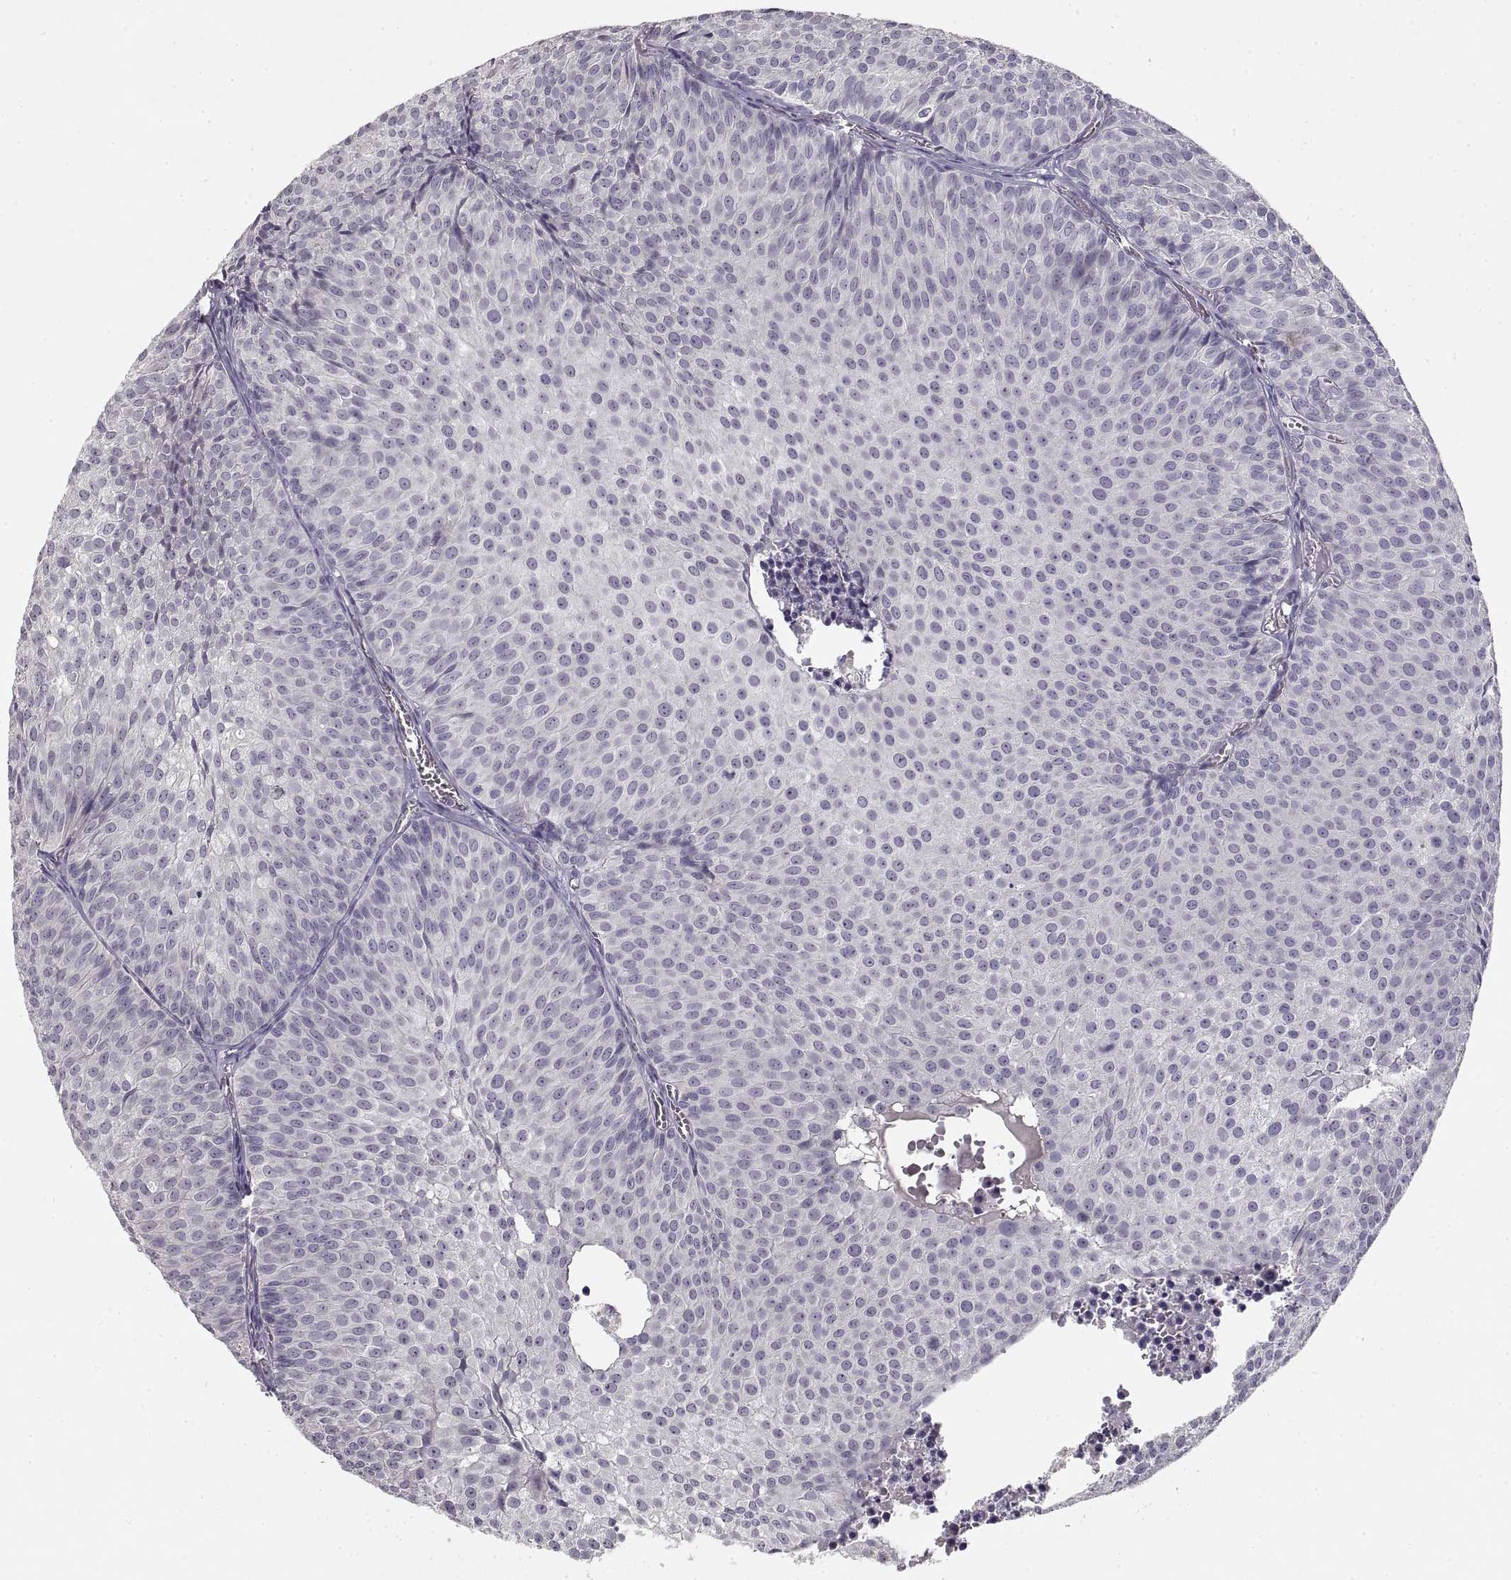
{"staining": {"intensity": "negative", "quantity": "none", "location": "none"}, "tissue": "urothelial cancer", "cell_type": "Tumor cells", "image_type": "cancer", "snomed": [{"axis": "morphology", "description": "Urothelial carcinoma, Low grade"}, {"axis": "topography", "description": "Urinary bladder"}], "caption": "High power microscopy micrograph of an IHC micrograph of urothelial carcinoma (low-grade), revealing no significant staining in tumor cells. Brightfield microscopy of immunohistochemistry (IHC) stained with DAB (brown) and hematoxylin (blue), captured at high magnification.", "gene": "ADAM11", "patient": {"sex": "male", "age": 63}}